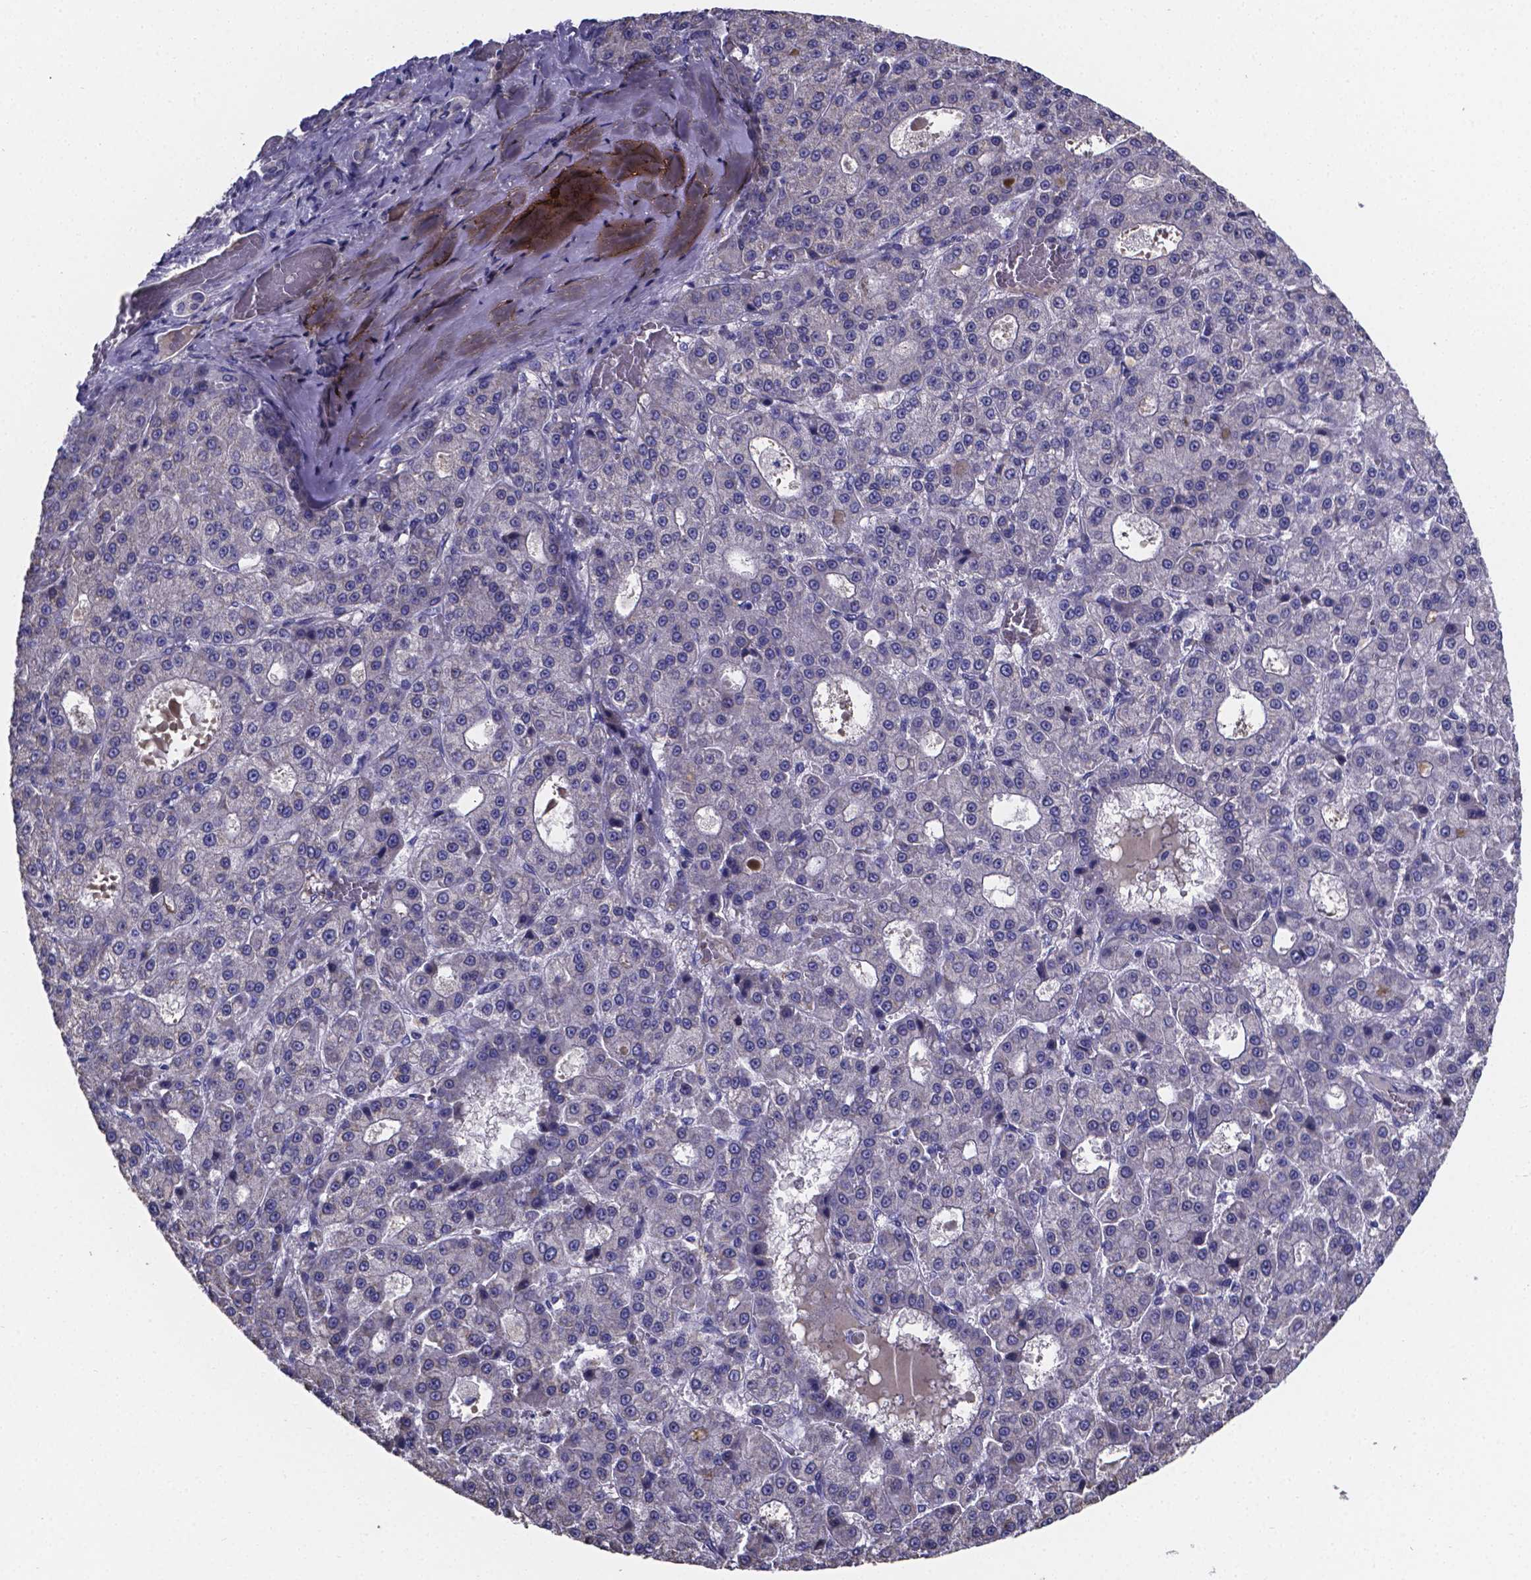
{"staining": {"intensity": "negative", "quantity": "none", "location": "none"}, "tissue": "liver cancer", "cell_type": "Tumor cells", "image_type": "cancer", "snomed": [{"axis": "morphology", "description": "Carcinoma, Hepatocellular, NOS"}, {"axis": "topography", "description": "Liver"}], "caption": "High power microscopy micrograph of an immunohistochemistry image of hepatocellular carcinoma (liver), revealing no significant positivity in tumor cells.", "gene": "SFRP4", "patient": {"sex": "male", "age": 70}}